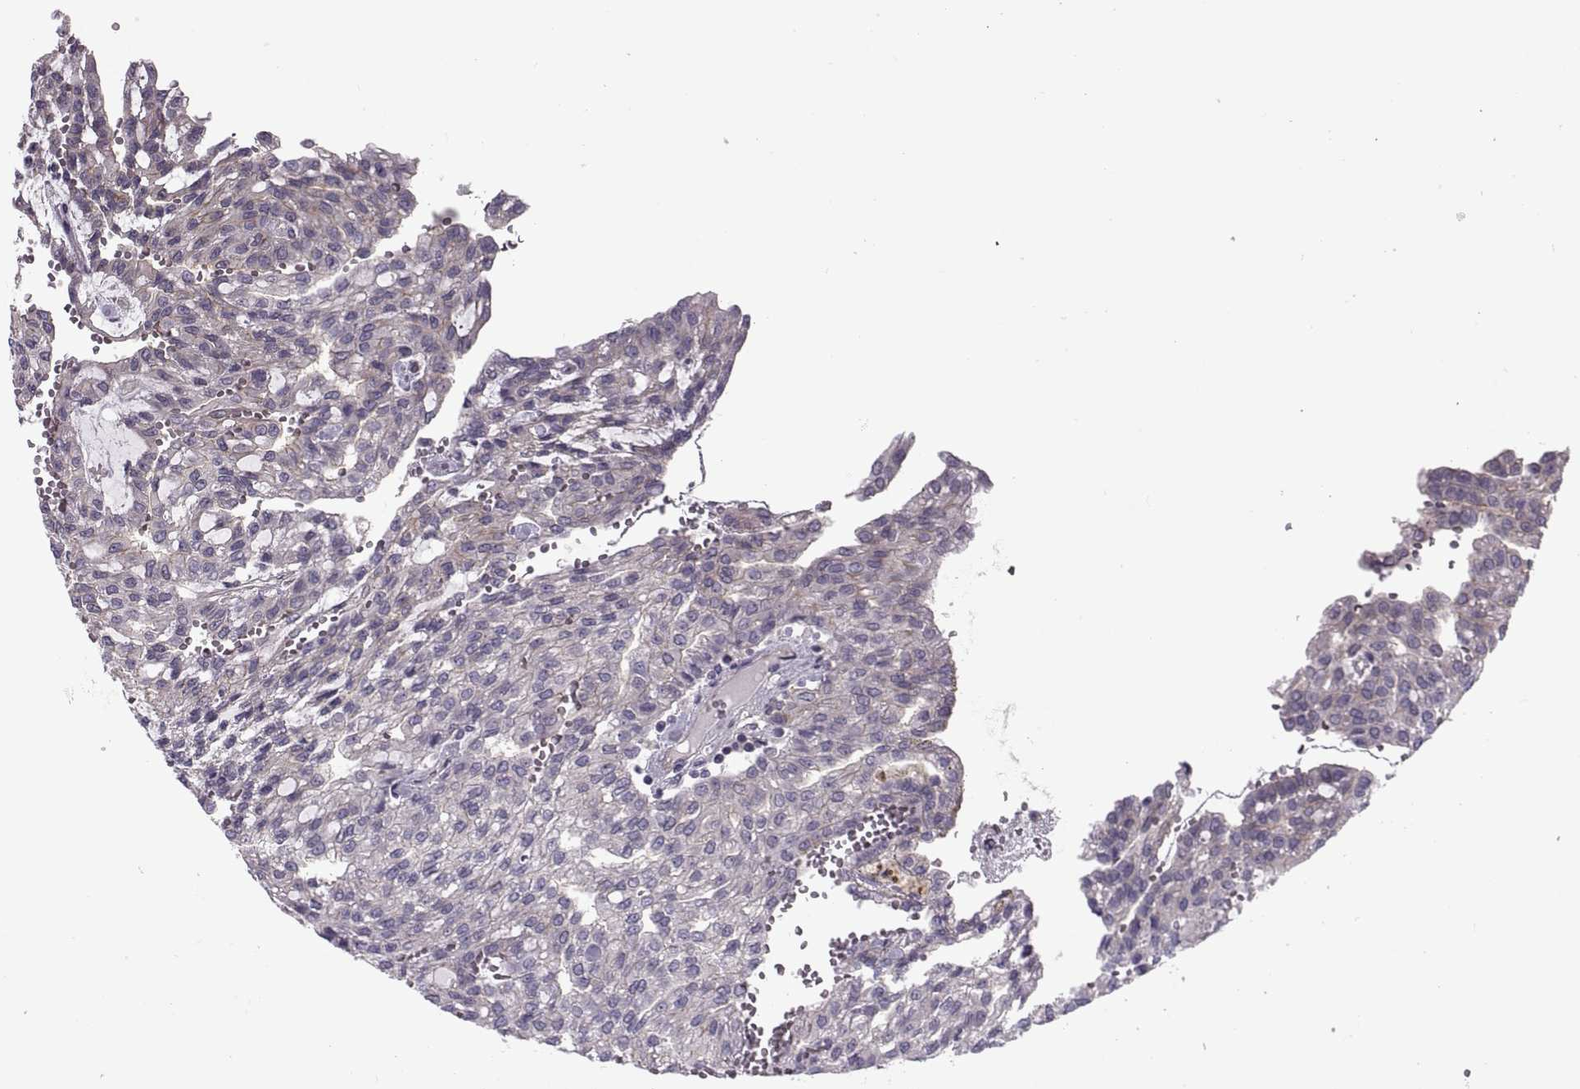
{"staining": {"intensity": "negative", "quantity": "none", "location": "none"}, "tissue": "renal cancer", "cell_type": "Tumor cells", "image_type": "cancer", "snomed": [{"axis": "morphology", "description": "Adenocarcinoma, NOS"}, {"axis": "topography", "description": "Kidney"}], "caption": "Renal cancer (adenocarcinoma) was stained to show a protein in brown. There is no significant expression in tumor cells.", "gene": "ODF3", "patient": {"sex": "male", "age": 63}}